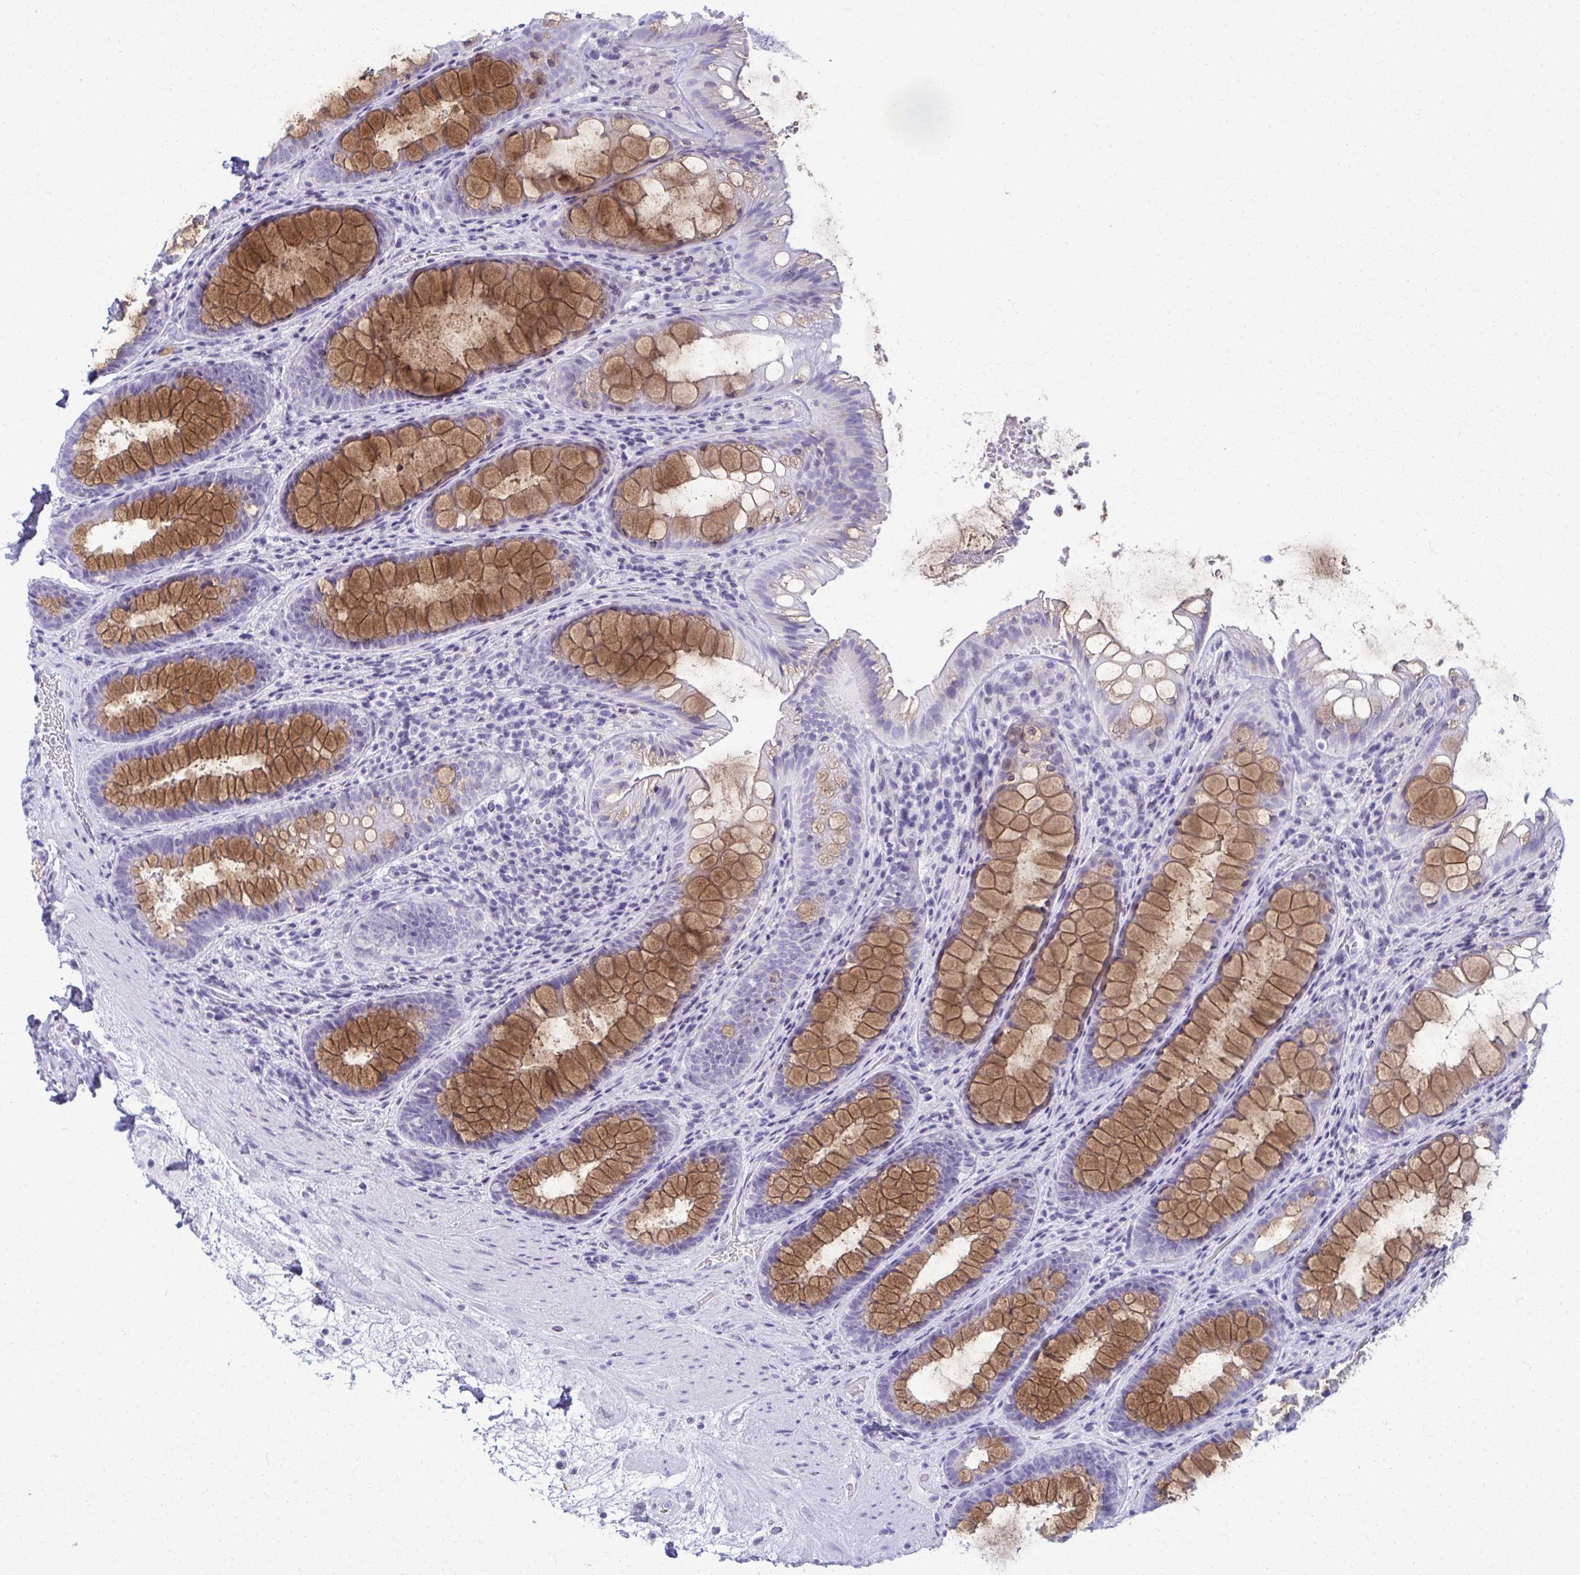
{"staining": {"intensity": "moderate", "quantity": "25%-75%", "location": "cytoplasmic/membranous"}, "tissue": "rectum", "cell_type": "Glandular cells", "image_type": "normal", "snomed": [{"axis": "morphology", "description": "Normal tissue, NOS"}, {"axis": "topography", "description": "Rectum"}], "caption": "Glandular cells show moderate cytoplasmic/membranous positivity in about 25%-75% of cells in unremarkable rectum. (brown staining indicates protein expression, while blue staining denotes nuclei).", "gene": "ACSM2A", "patient": {"sex": "male", "age": 72}}